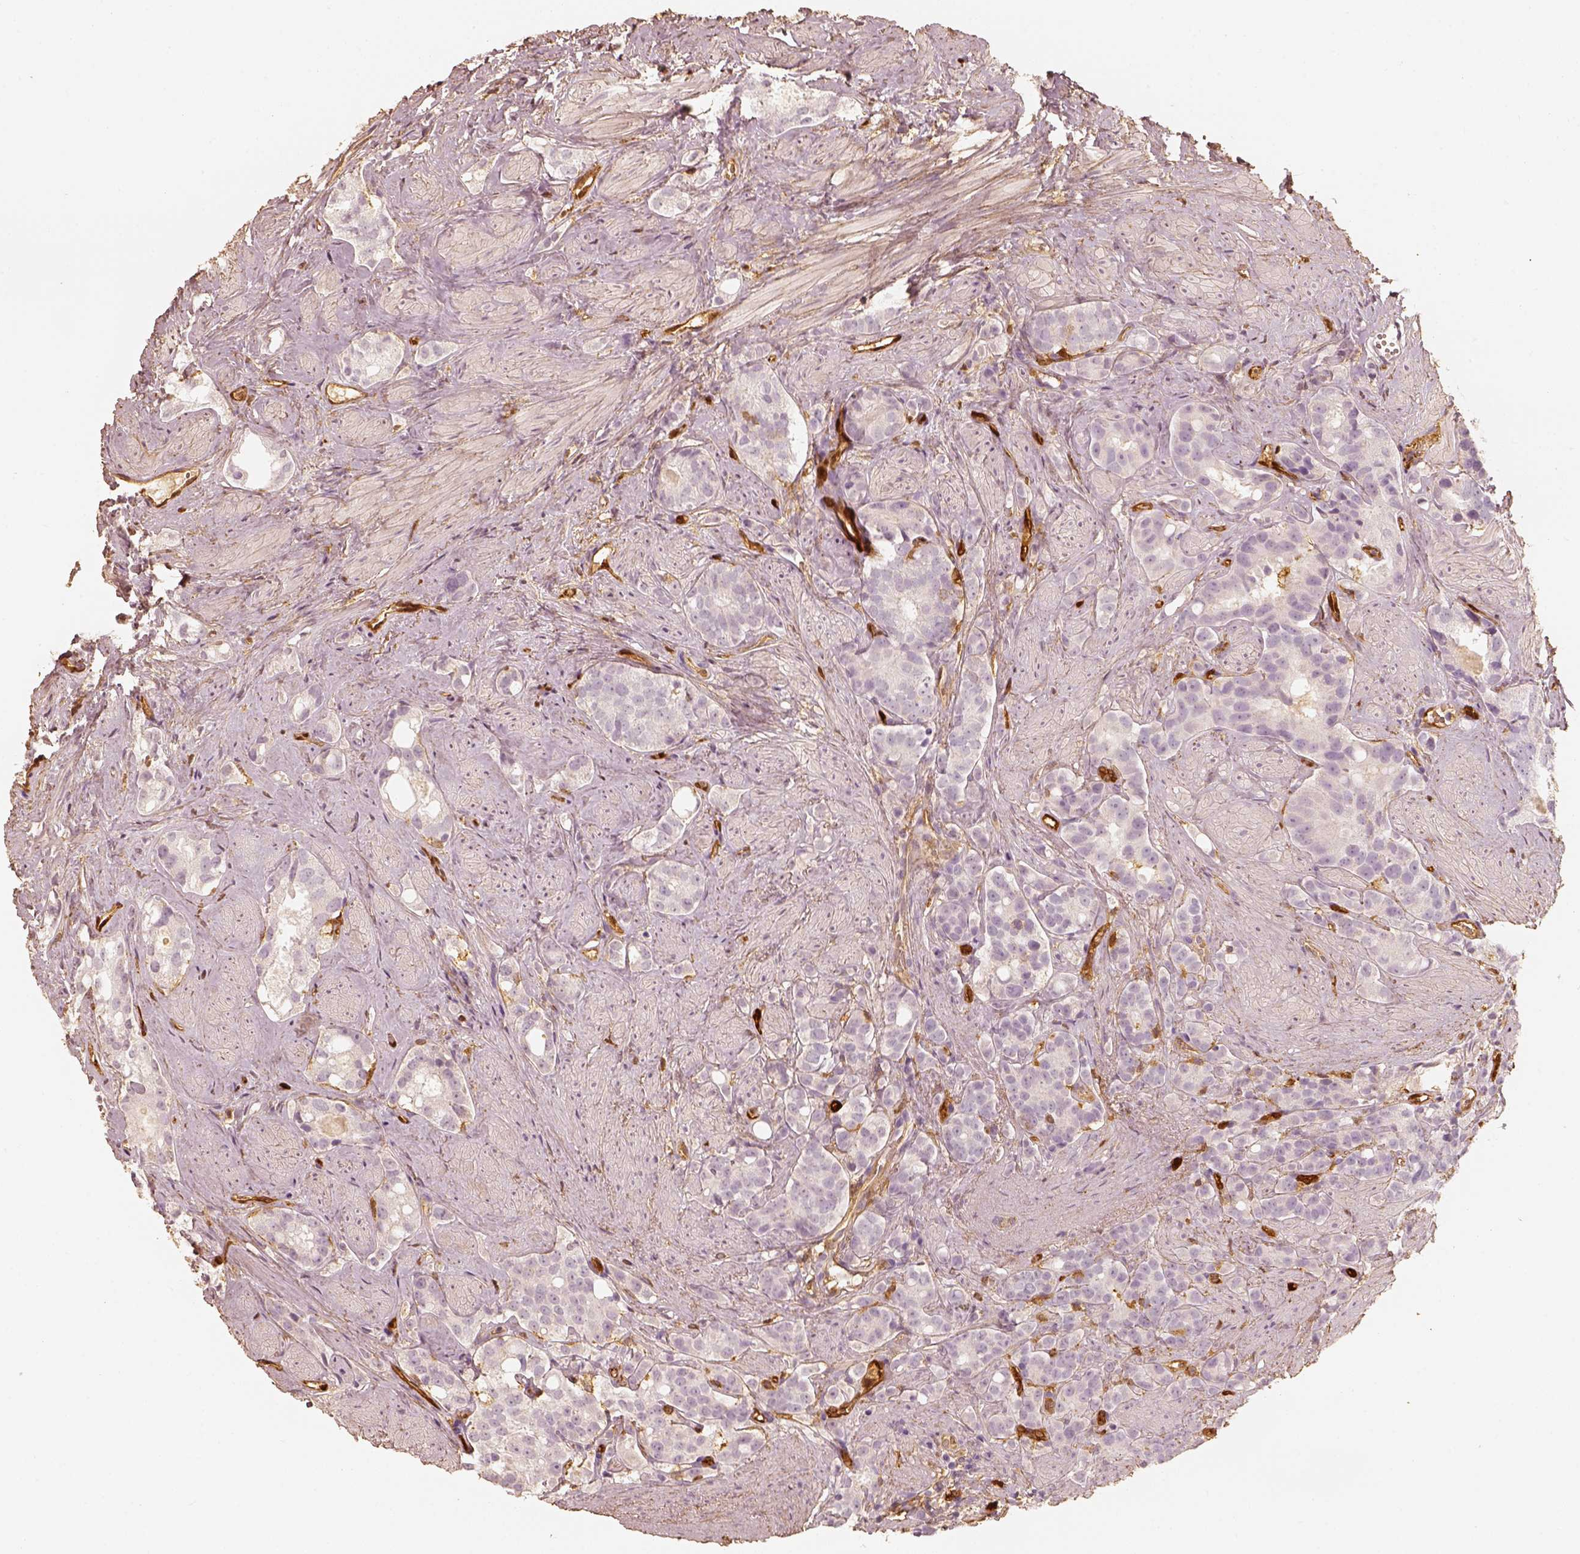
{"staining": {"intensity": "negative", "quantity": "none", "location": "none"}, "tissue": "prostate cancer", "cell_type": "Tumor cells", "image_type": "cancer", "snomed": [{"axis": "morphology", "description": "Adenocarcinoma, High grade"}, {"axis": "topography", "description": "Prostate"}], "caption": "Immunohistochemistry (IHC) of high-grade adenocarcinoma (prostate) exhibits no staining in tumor cells.", "gene": "FSCN1", "patient": {"sex": "male", "age": 75}}